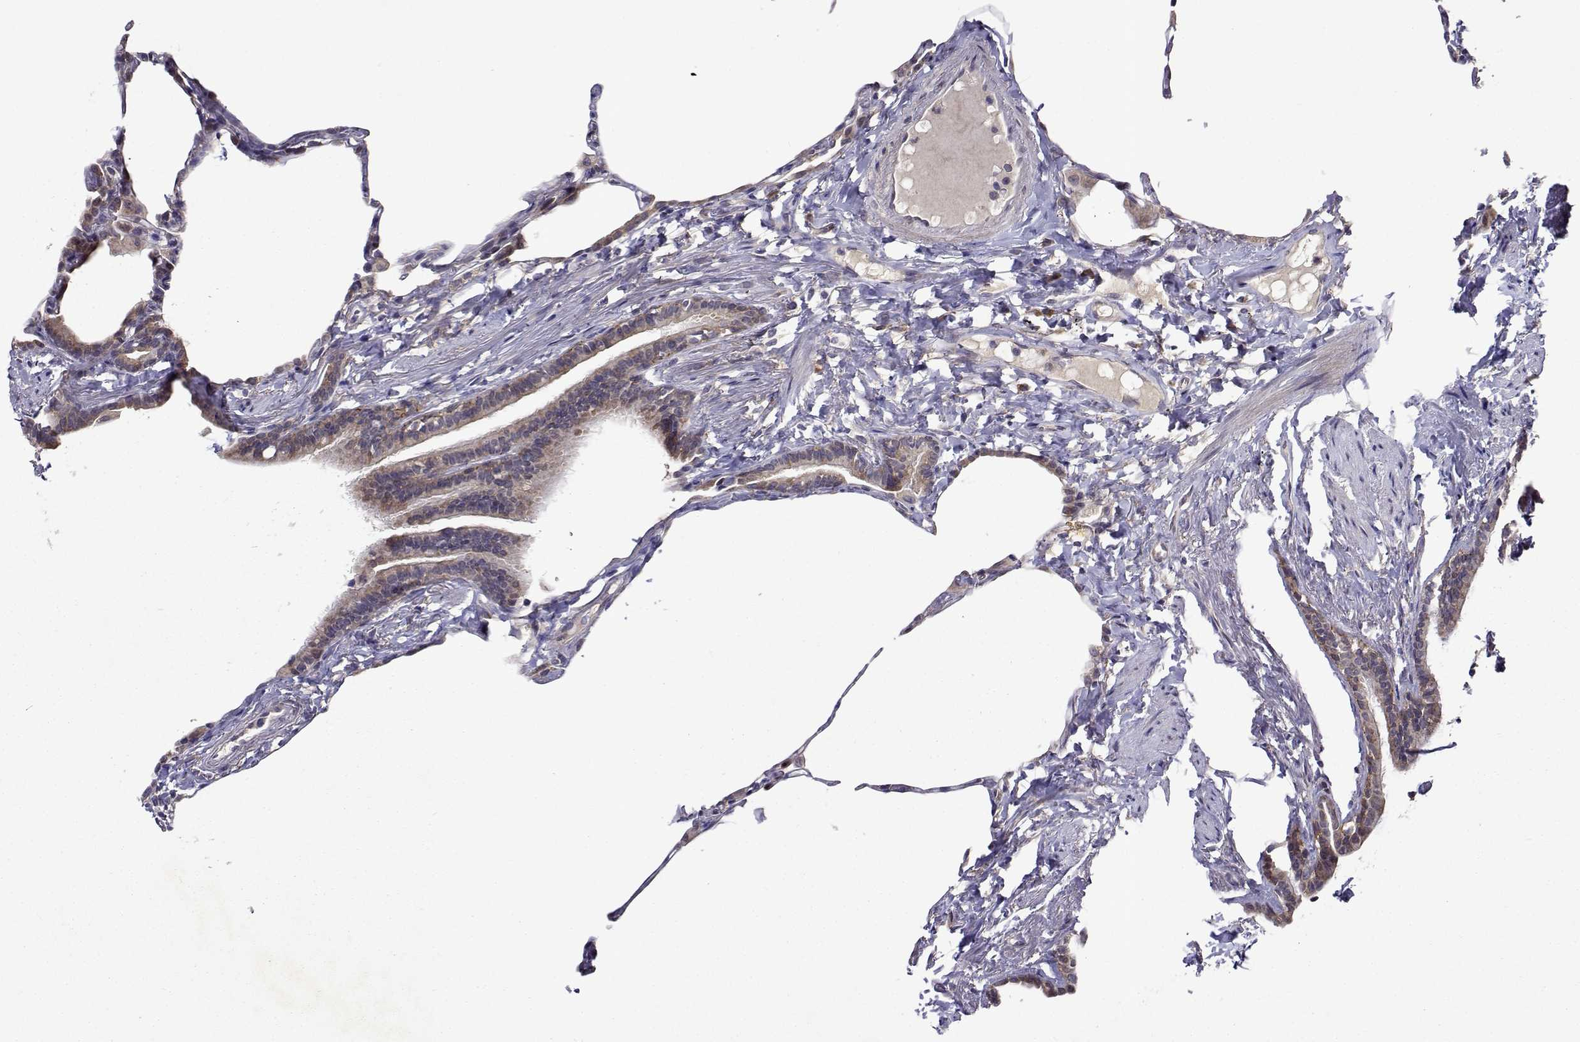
{"staining": {"intensity": "negative", "quantity": "none", "location": "none"}, "tissue": "lung", "cell_type": "Alveolar cells", "image_type": "normal", "snomed": [{"axis": "morphology", "description": "Normal tissue, NOS"}, {"axis": "topography", "description": "Lung"}], "caption": "The image demonstrates no staining of alveolar cells in unremarkable lung. (Brightfield microscopy of DAB immunohistochemistry at high magnification).", "gene": "TARBP2", "patient": {"sex": "male", "age": 65}}